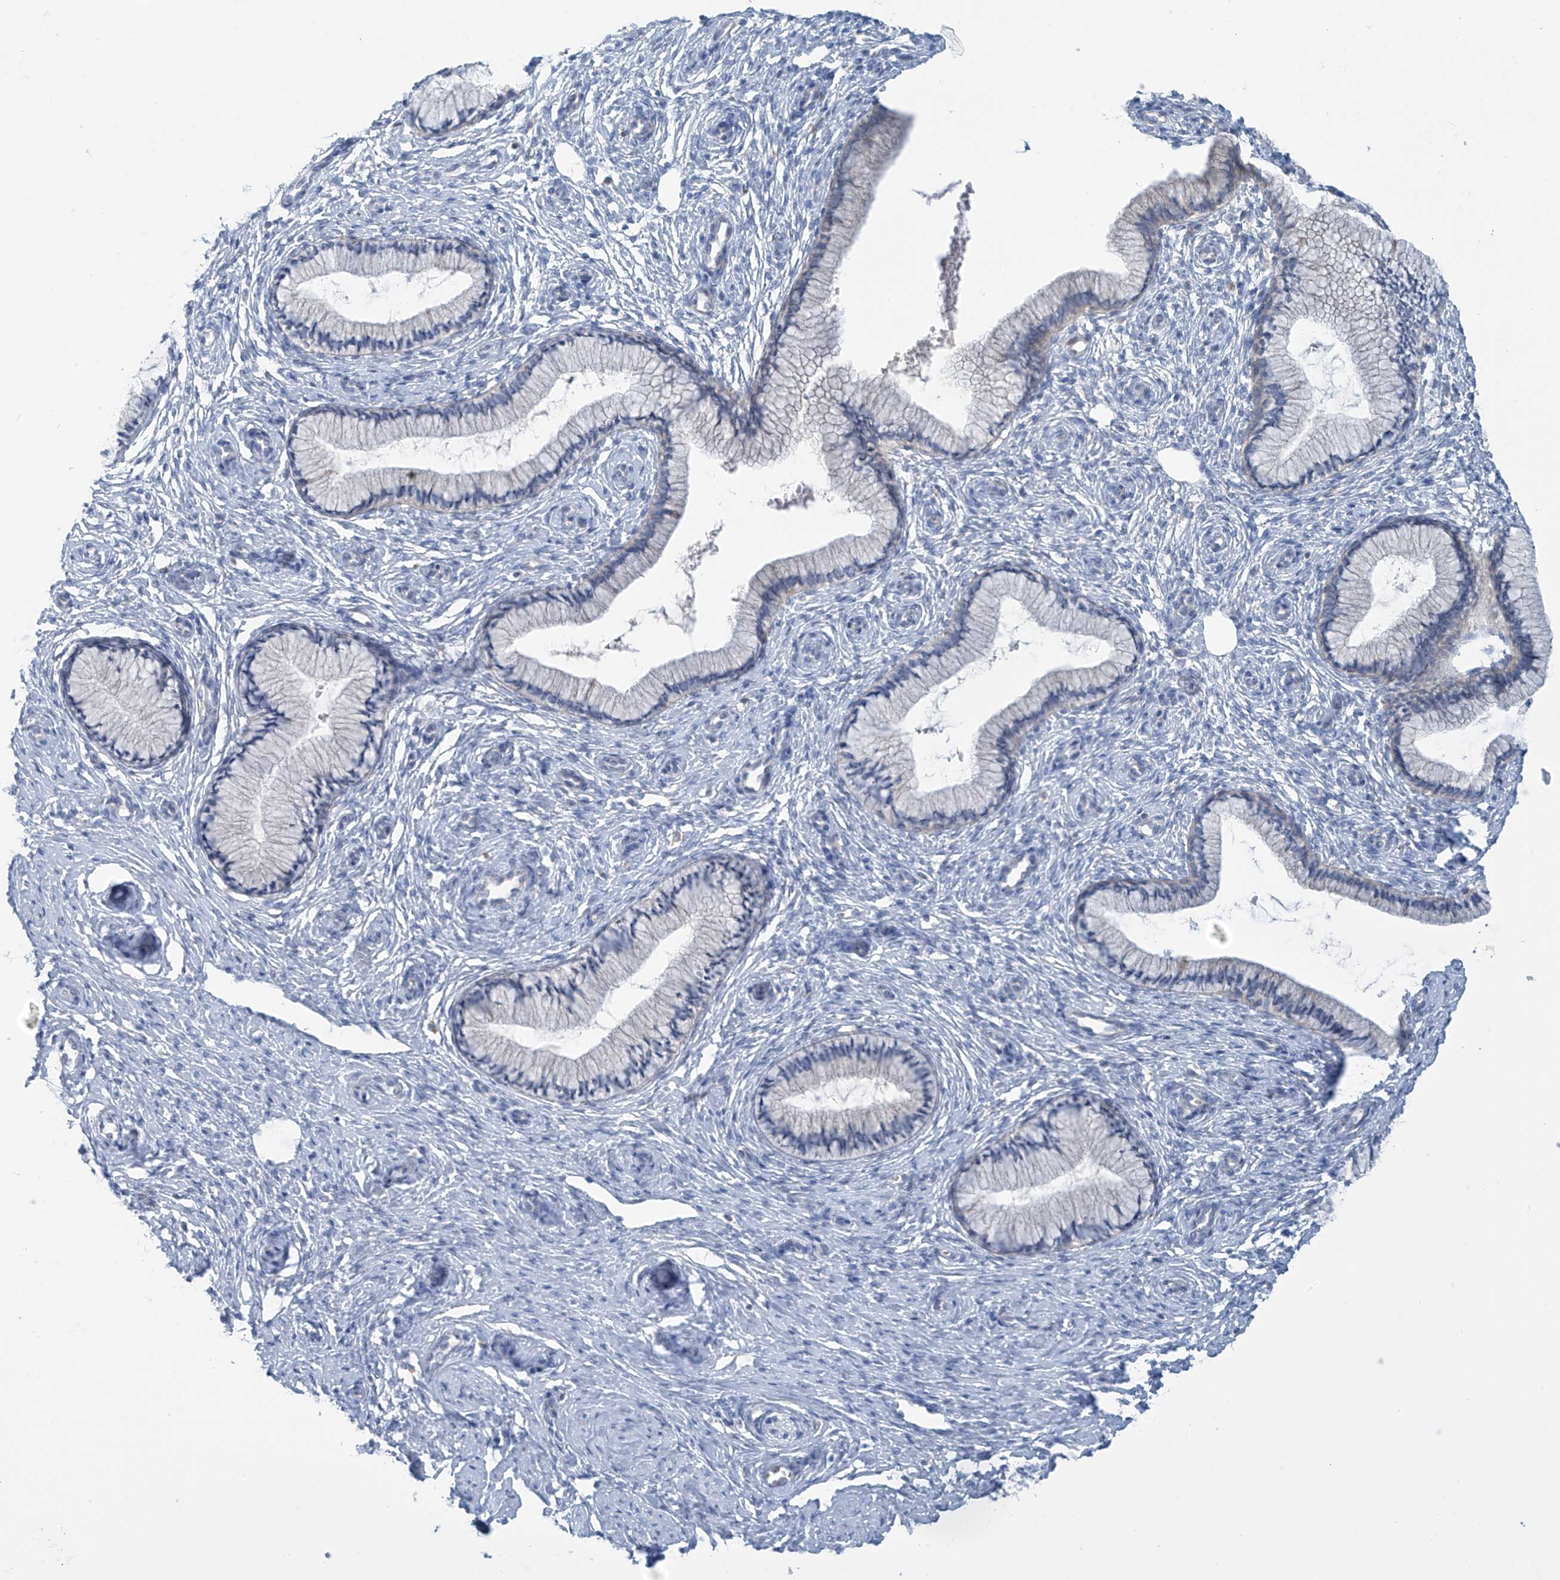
{"staining": {"intensity": "negative", "quantity": "none", "location": "none"}, "tissue": "cervix", "cell_type": "Glandular cells", "image_type": "normal", "snomed": [{"axis": "morphology", "description": "Normal tissue, NOS"}, {"axis": "topography", "description": "Cervix"}], "caption": "Cervix was stained to show a protein in brown. There is no significant positivity in glandular cells. (DAB (3,3'-diaminobenzidine) immunohistochemistry visualized using brightfield microscopy, high magnification).", "gene": "SLC6A12", "patient": {"sex": "female", "age": 27}}